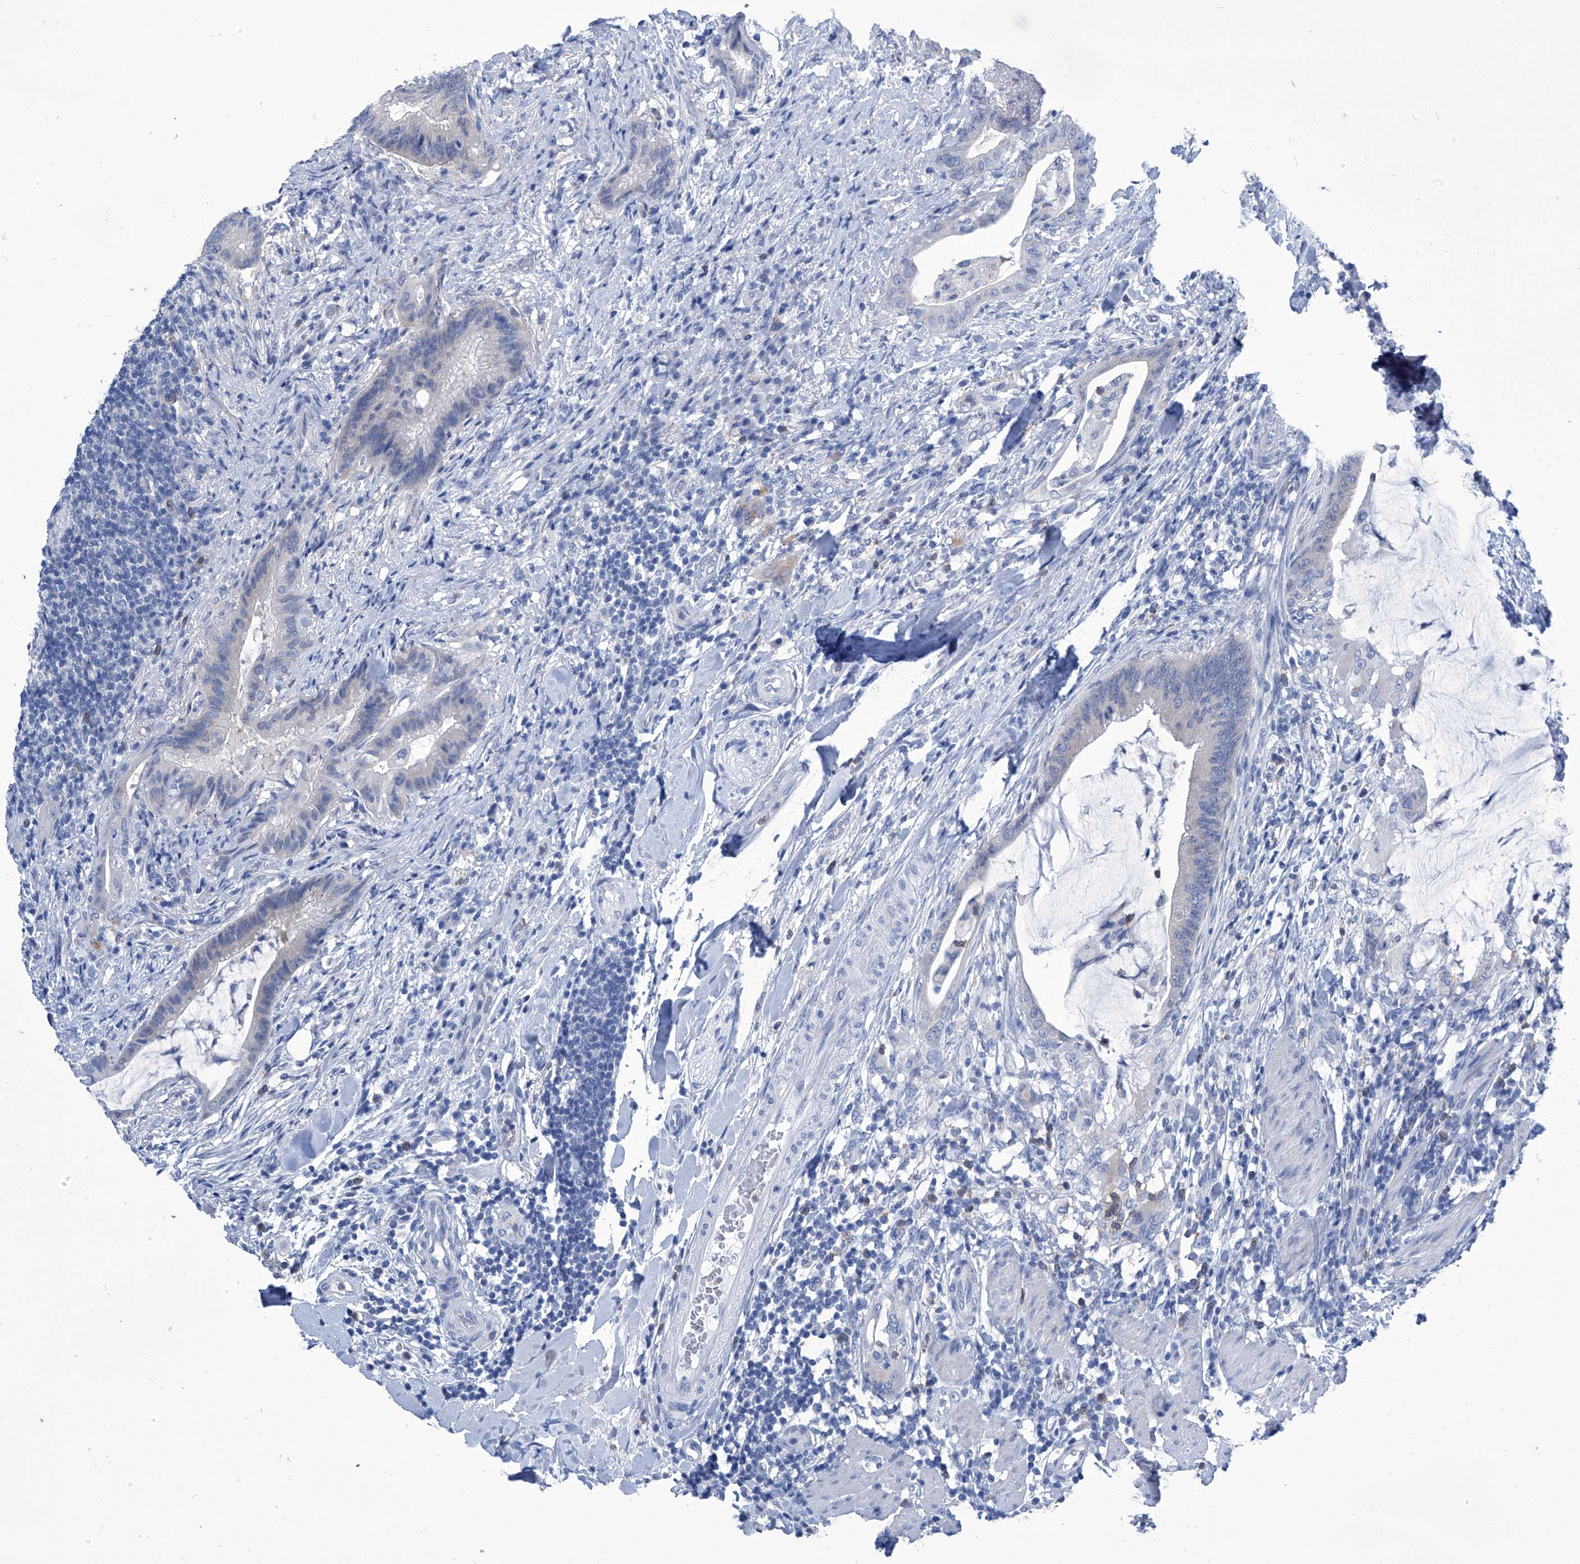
{"staining": {"intensity": "negative", "quantity": "none", "location": "none"}, "tissue": "colorectal cancer", "cell_type": "Tumor cells", "image_type": "cancer", "snomed": [{"axis": "morphology", "description": "Adenocarcinoma, NOS"}, {"axis": "topography", "description": "Colon"}], "caption": "This is an IHC image of colorectal adenocarcinoma. There is no positivity in tumor cells.", "gene": "IMPA2", "patient": {"sex": "female", "age": 66}}